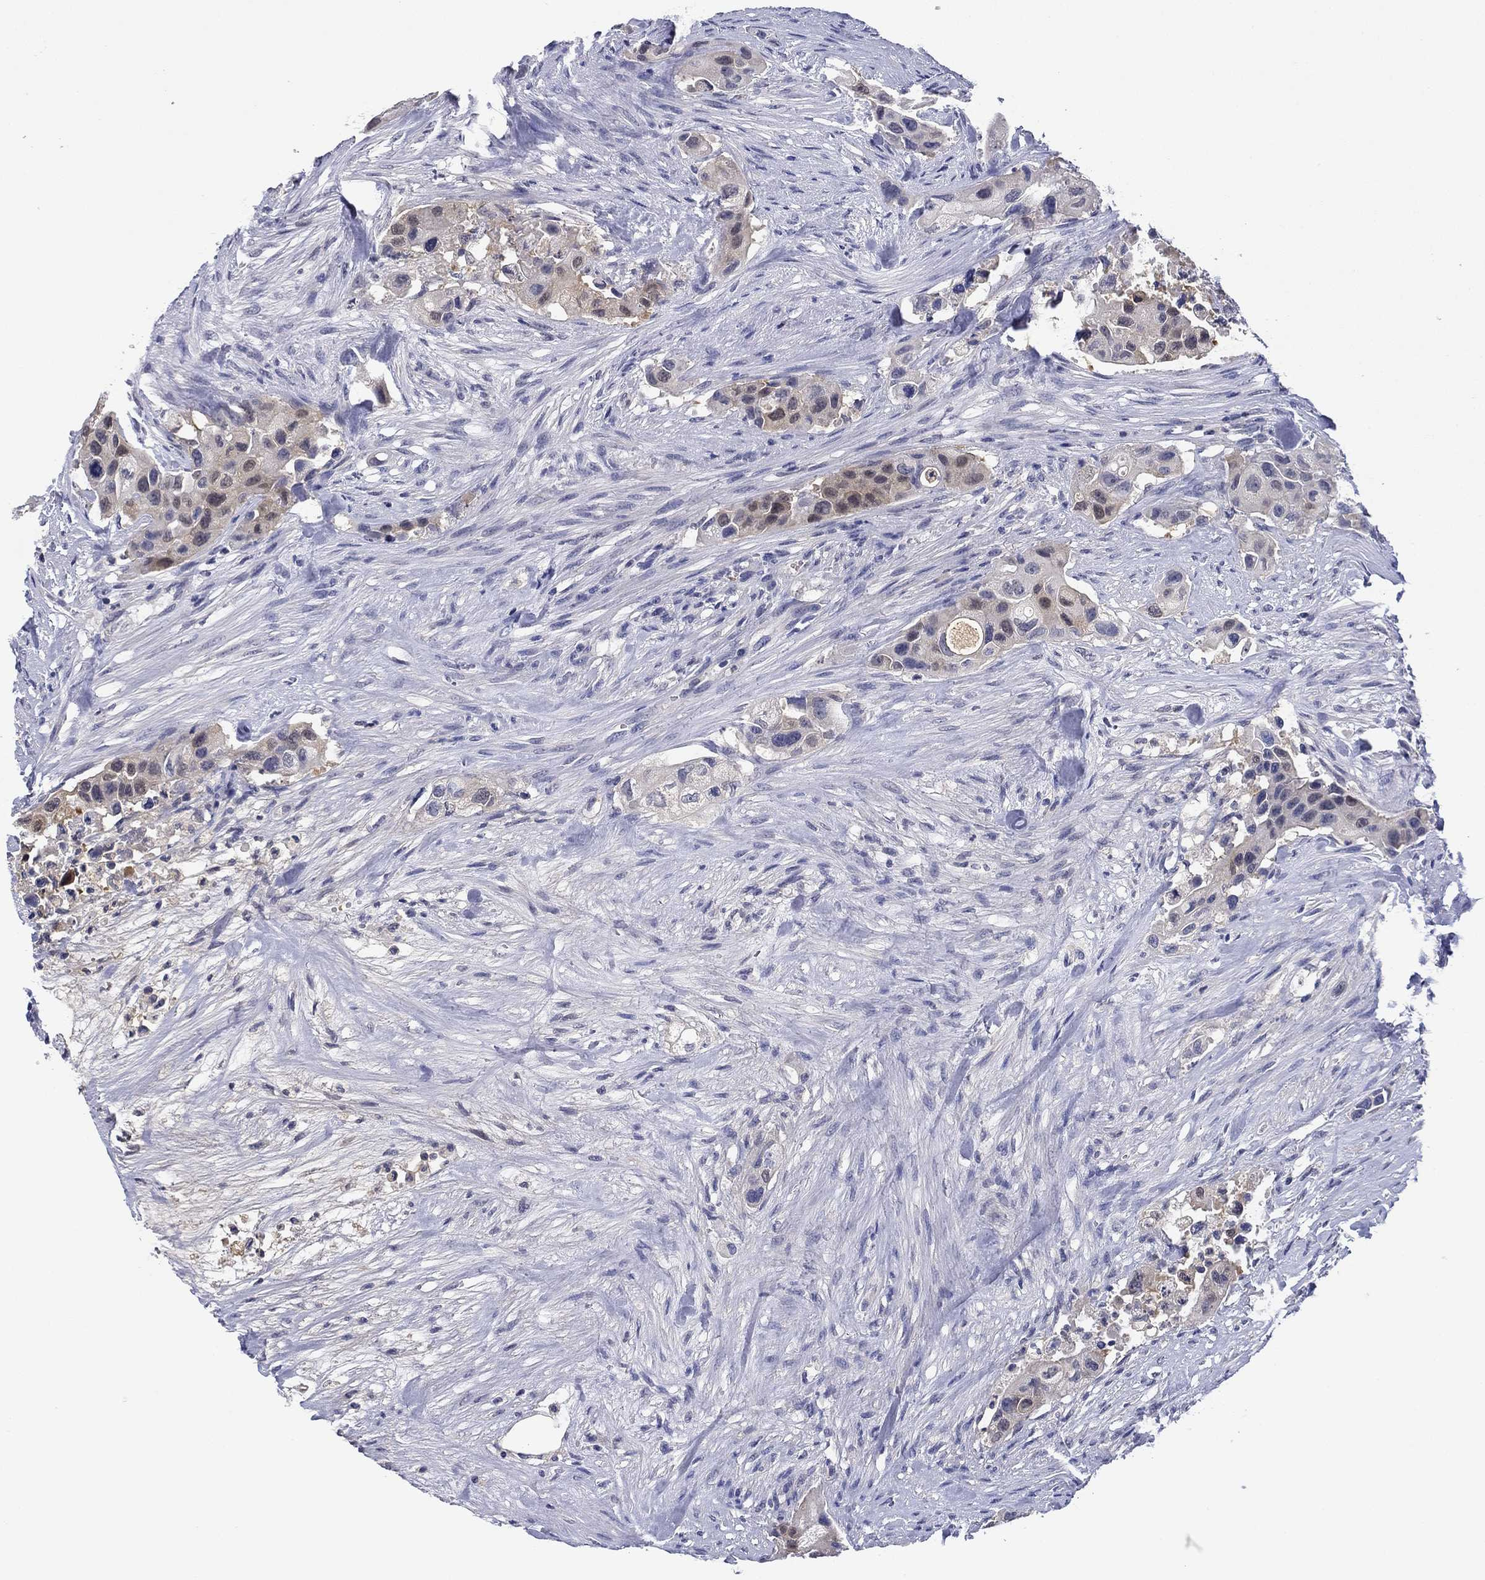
{"staining": {"intensity": "negative", "quantity": "none", "location": "none"}, "tissue": "urothelial cancer", "cell_type": "Tumor cells", "image_type": "cancer", "snomed": [{"axis": "morphology", "description": "Urothelial carcinoma, High grade"}, {"axis": "topography", "description": "Urinary bladder"}], "caption": "Micrograph shows no protein positivity in tumor cells of urothelial cancer tissue.", "gene": "DDTL", "patient": {"sex": "female", "age": 73}}